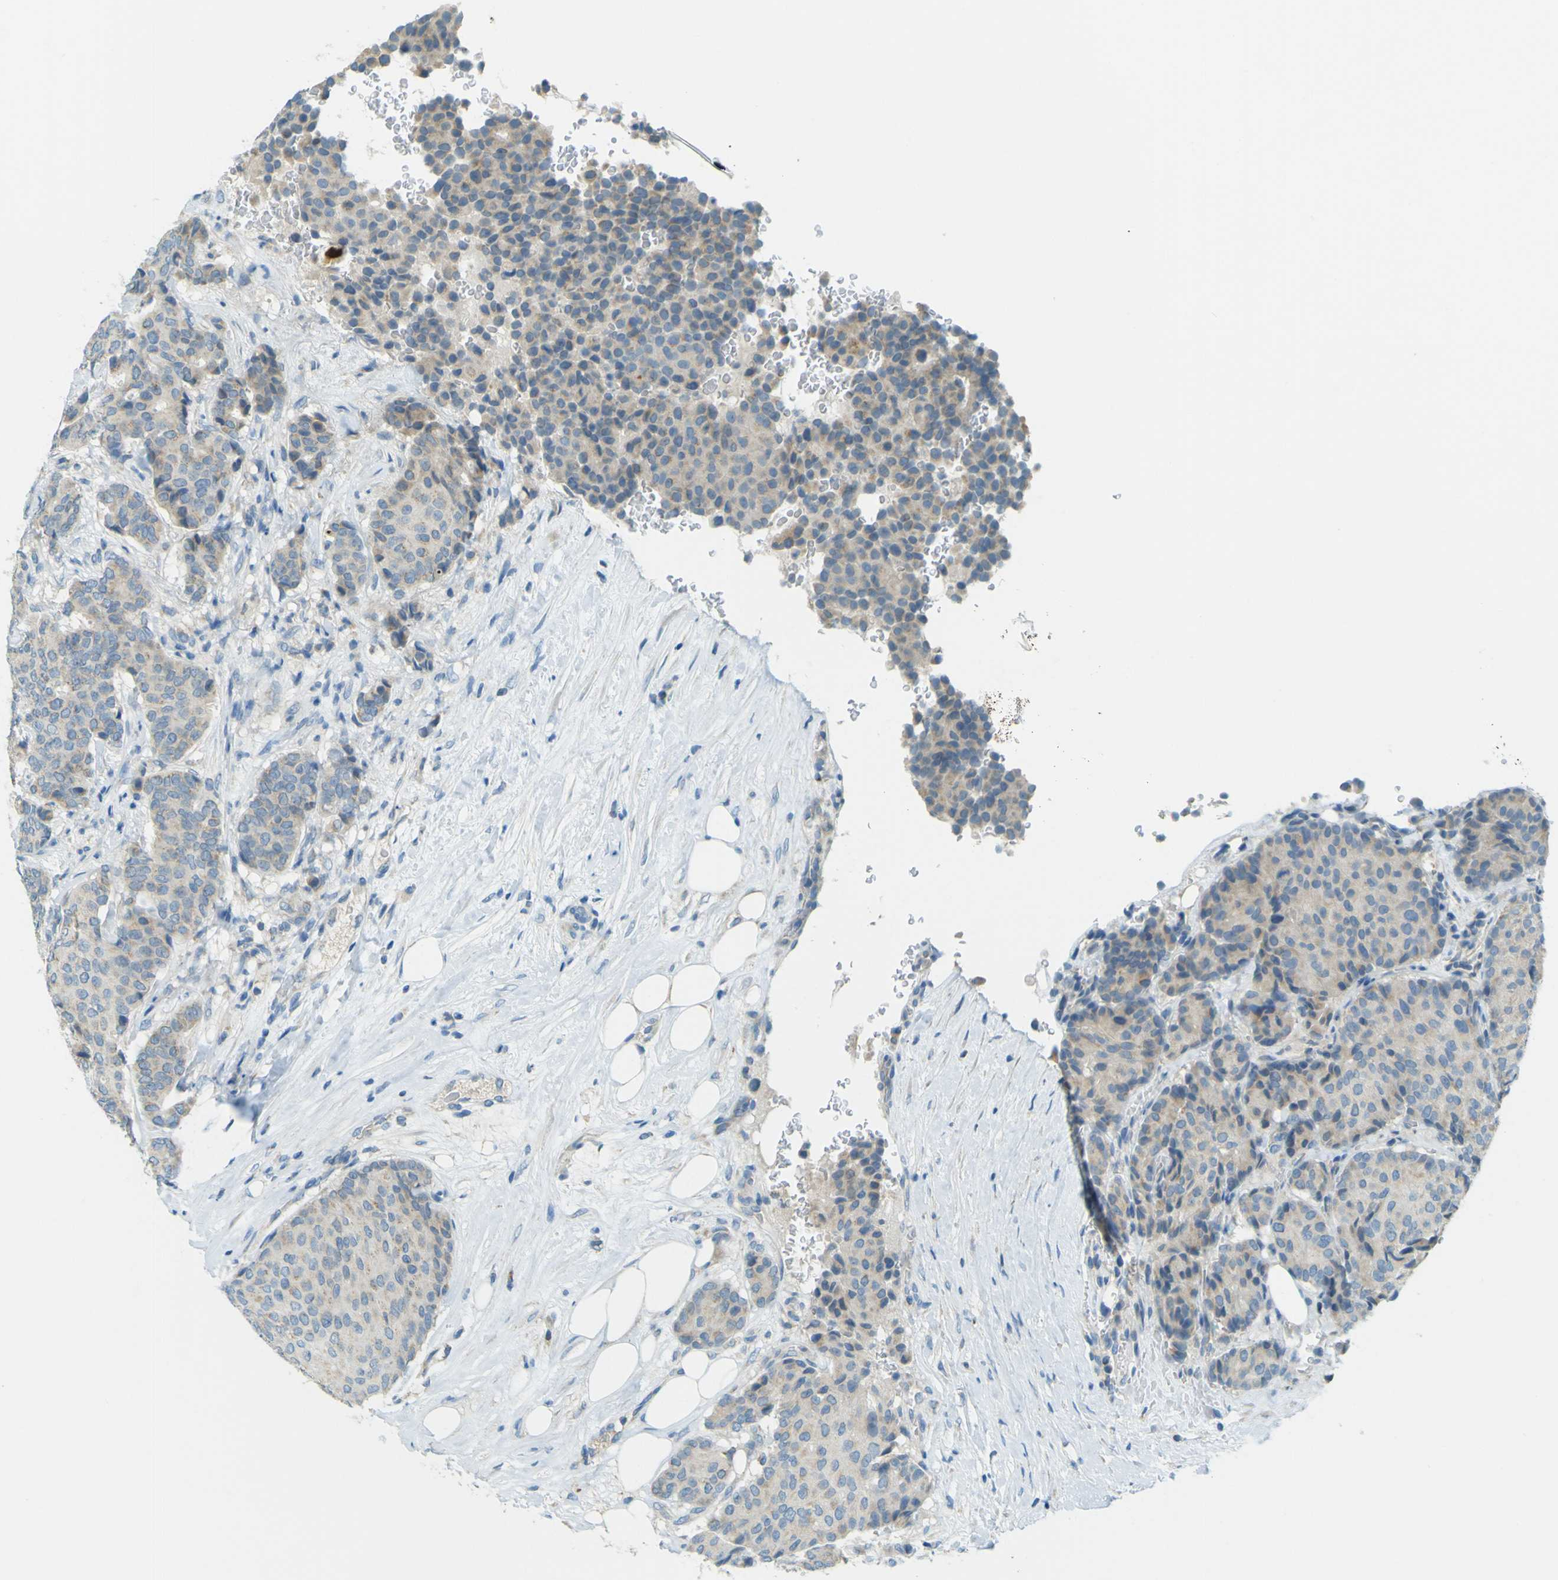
{"staining": {"intensity": "weak", "quantity": "<25%", "location": "cytoplasmic/membranous"}, "tissue": "breast cancer", "cell_type": "Tumor cells", "image_type": "cancer", "snomed": [{"axis": "morphology", "description": "Neoplasm, malignant, NOS"}, {"axis": "topography", "description": "Breast"}], "caption": "Immunohistochemistry (IHC) photomicrograph of breast malignant neoplasm stained for a protein (brown), which reveals no positivity in tumor cells.", "gene": "FKTN", "patient": {"sex": "female", "age": 50}}